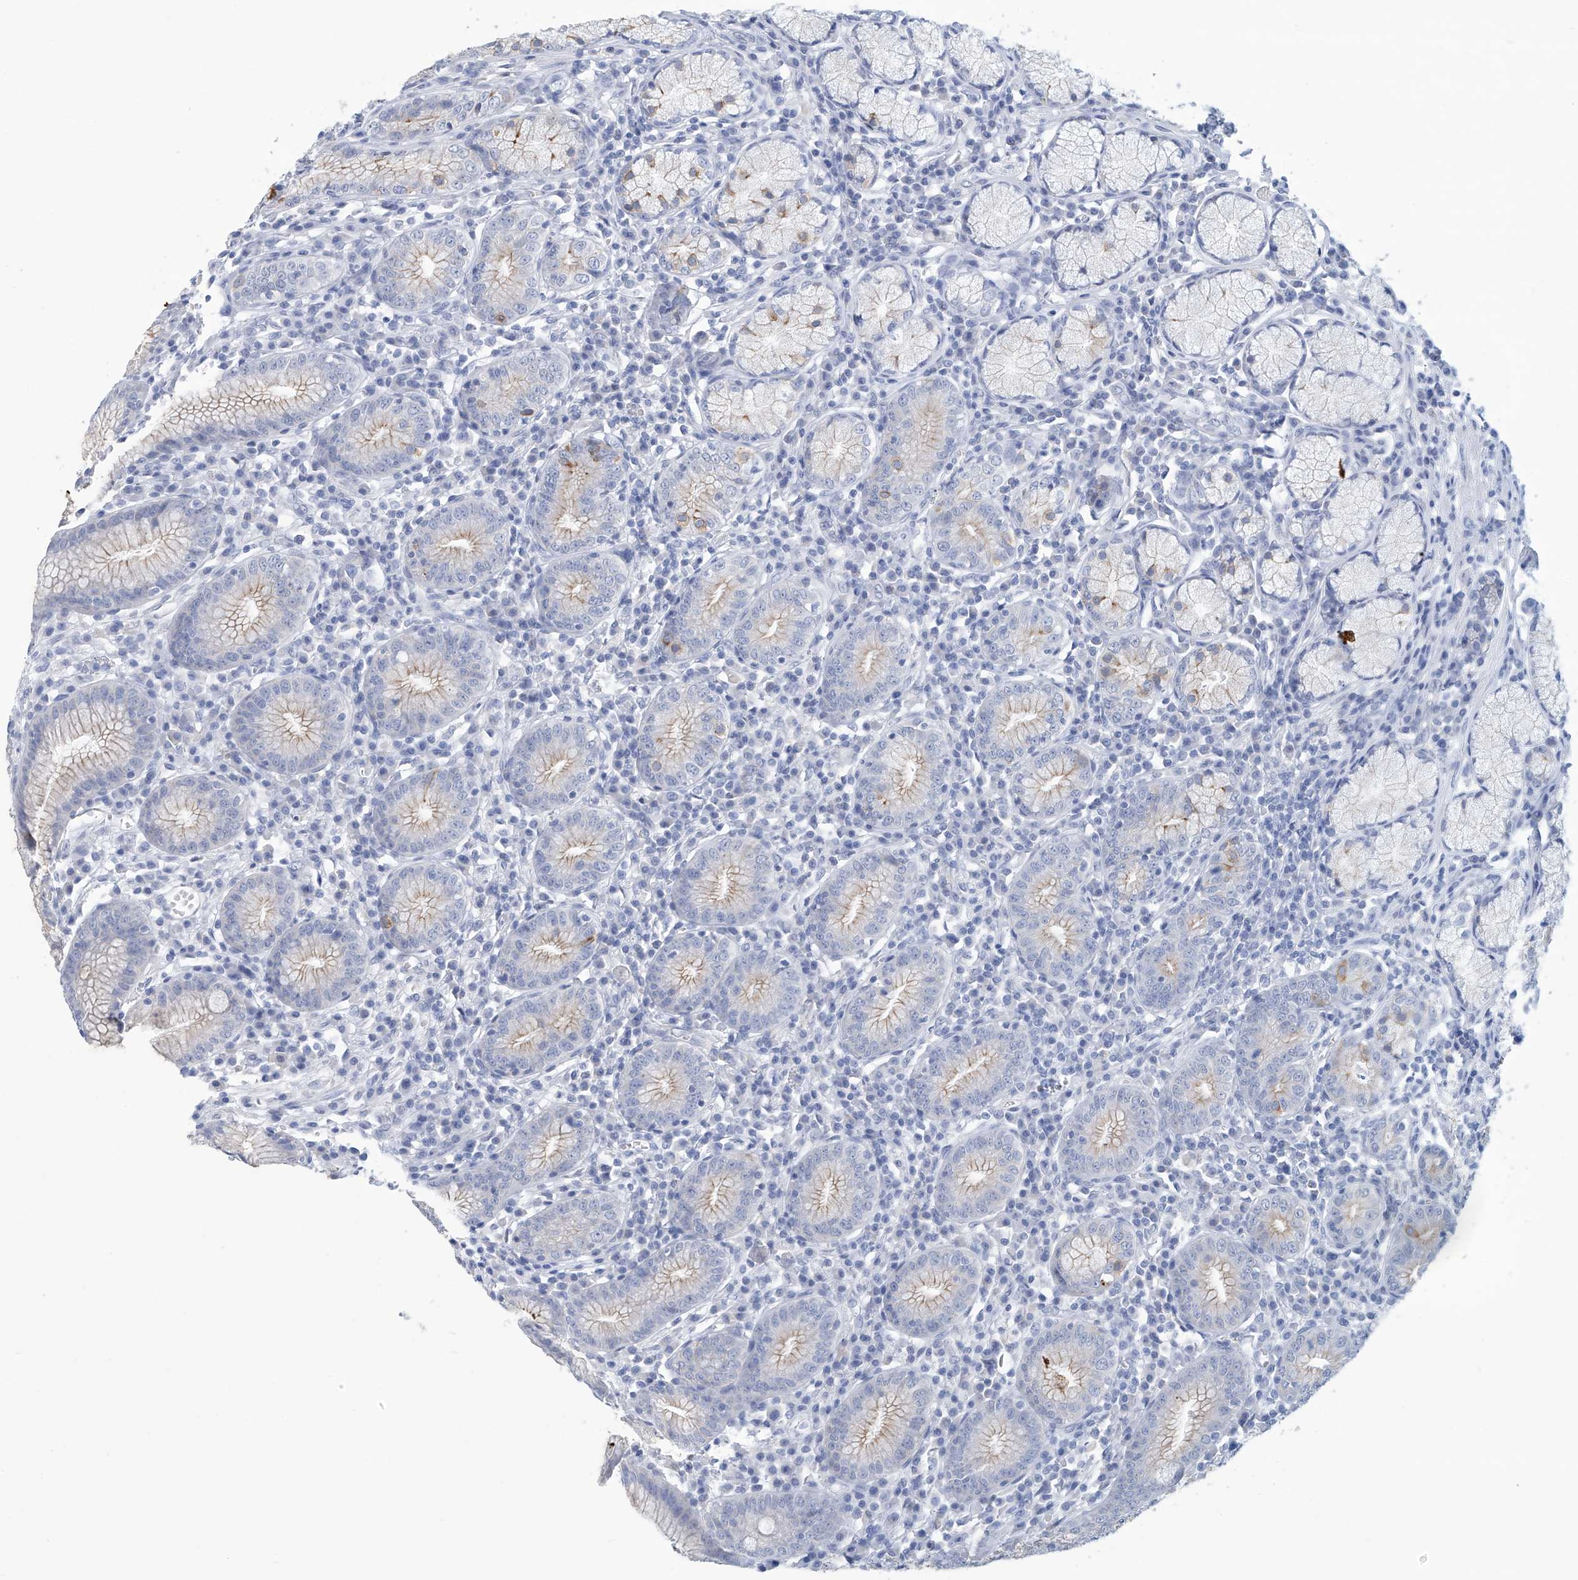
{"staining": {"intensity": "weak", "quantity": "<25%", "location": "cytoplasmic/membranous"}, "tissue": "stomach", "cell_type": "Glandular cells", "image_type": "normal", "snomed": [{"axis": "morphology", "description": "Normal tissue, NOS"}, {"axis": "topography", "description": "Stomach"}], "caption": "Immunohistochemistry (IHC) photomicrograph of unremarkable stomach: human stomach stained with DAB (3,3'-diaminobenzidine) shows no significant protein positivity in glandular cells.", "gene": "DSP", "patient": {"sex": "male", "age": 55}}